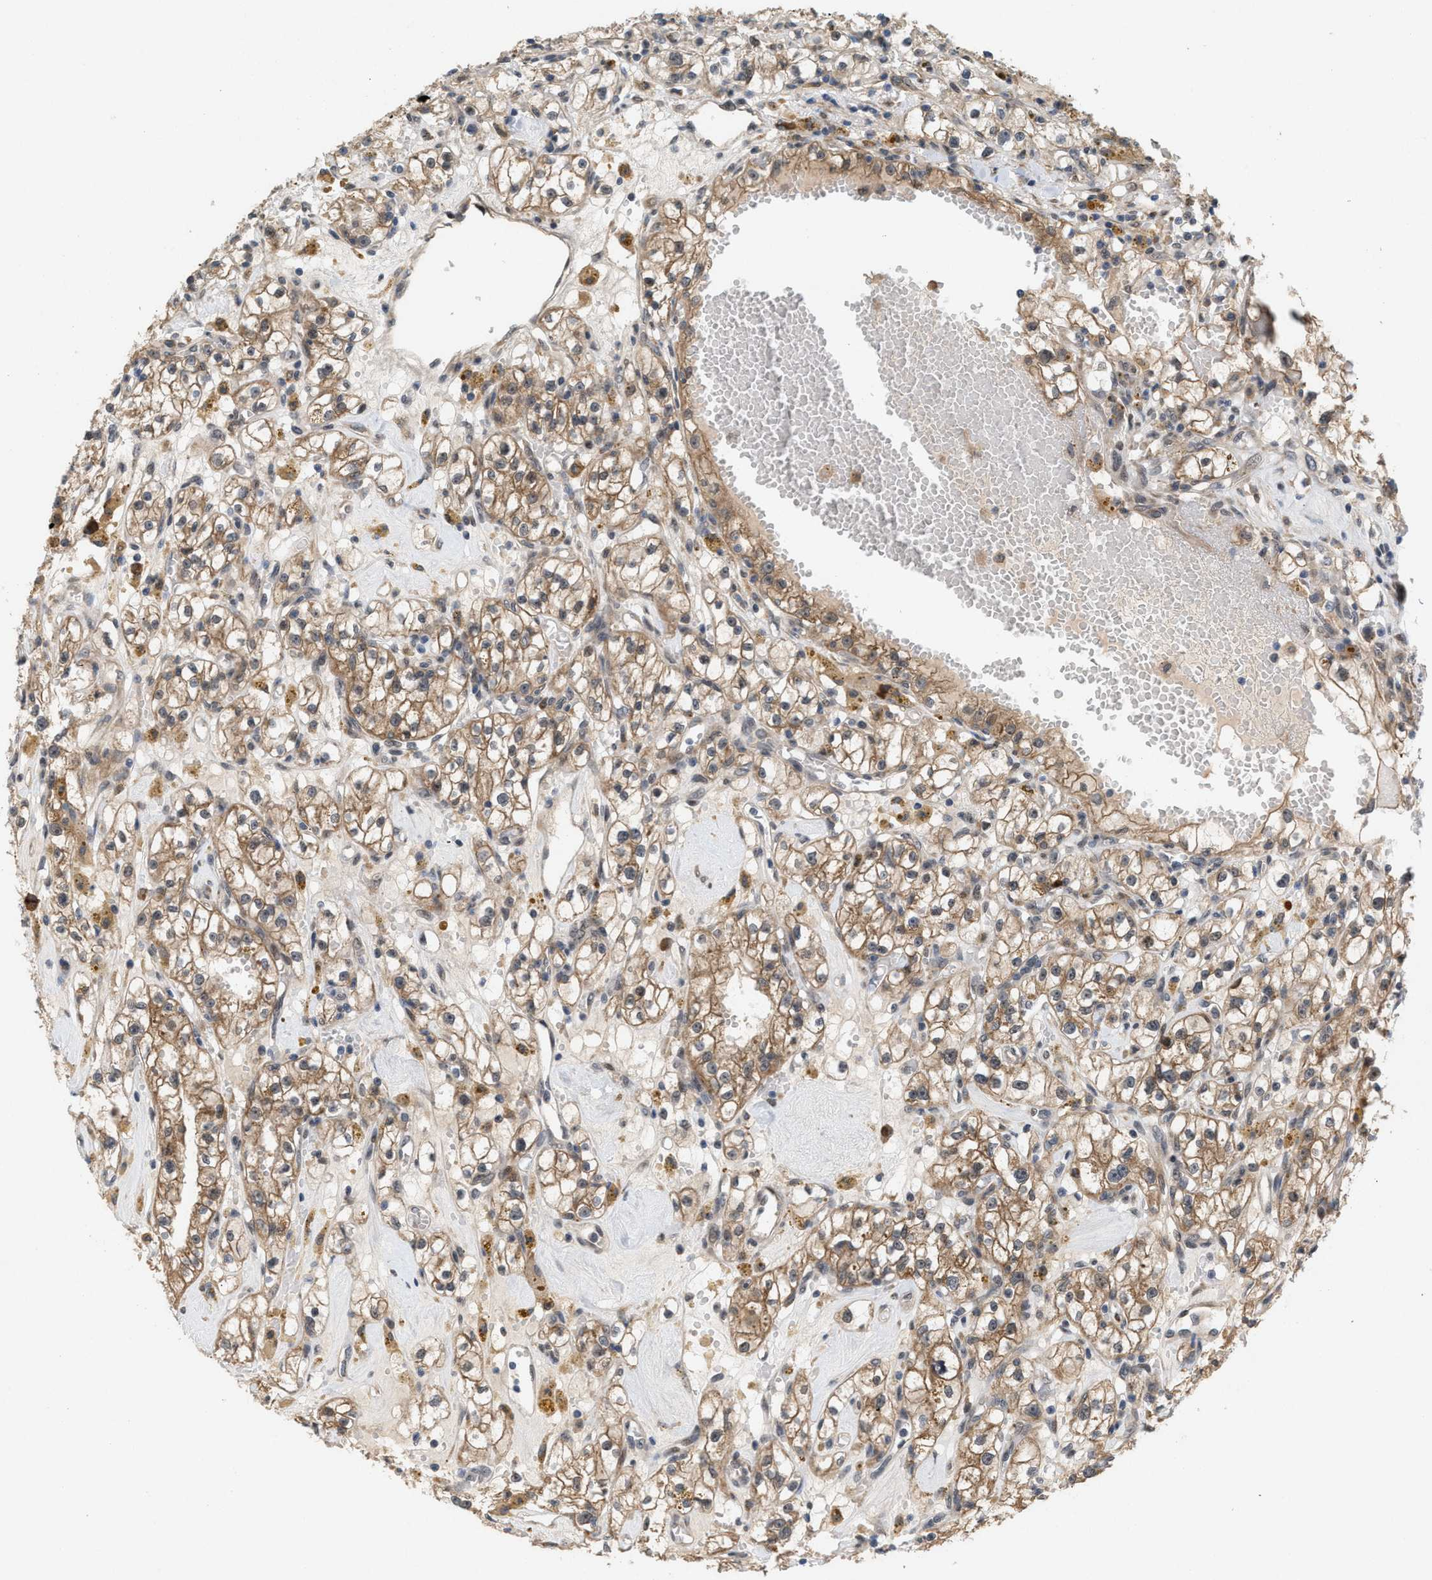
{"staining": {"intensity": "moderate", "quantity": ">75%", "location": "cytoplasmic/membranous"}, "tissue": "renal cancer", "cell_type": "Tumor cells", "image_type": "cancer", "snomed": [{"axis": "morphology", "description": "Adenocarcinoma, NOS"}, {"axis": "topography", "description": "Kidney"}], "caption": "Immunohistochemistry (IHC) micrograph of renal adenocarcinoma stained for a protein (brown), which shows medium levels of moderate cytoplasmic/membranous positivity in approximately >75% of tumor cells.", "gene": "MFSD6", "patient": {"sex": "male", "age": 56}}